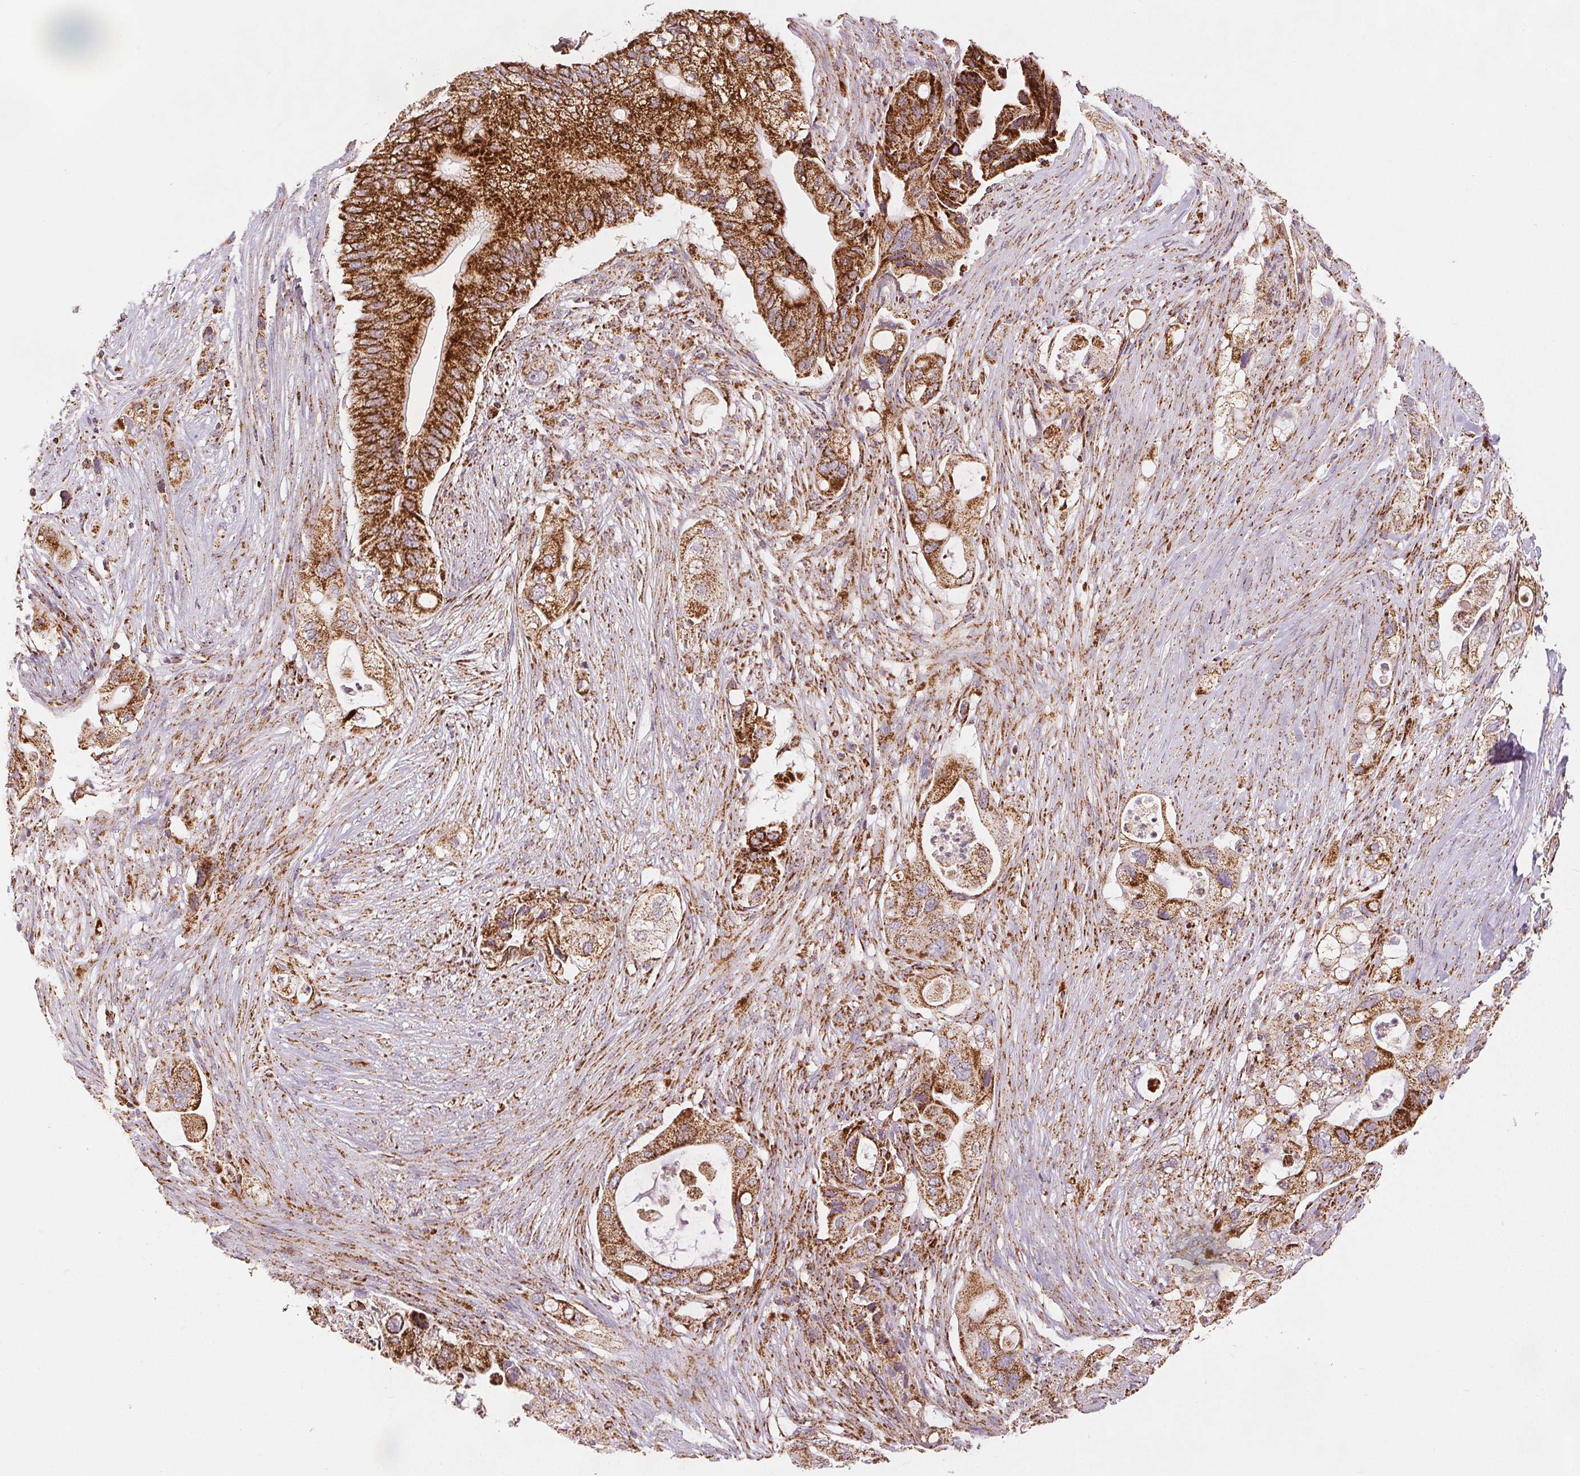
{"staining": {"intensity": "strong", "quantity": ">75%", "location": "cytoplasmic/membranous"}, "tissue": "pancreatic cancer", "cell_type": "Tumor cells", "image_type": "cancer", "snomed": [{"axis": "morphology", "description": "Adenocarcinoma, NOS"}, {"axis": "topography", "description": "Pancreas"}], "caption": "Protein staining displays strong cytoplasmic/membranous expression in about >75% of tumor cells in pancreatic adenocarcinoma.", "gene": "SDHB", "patient": {"sex": "female", "age": 72}}